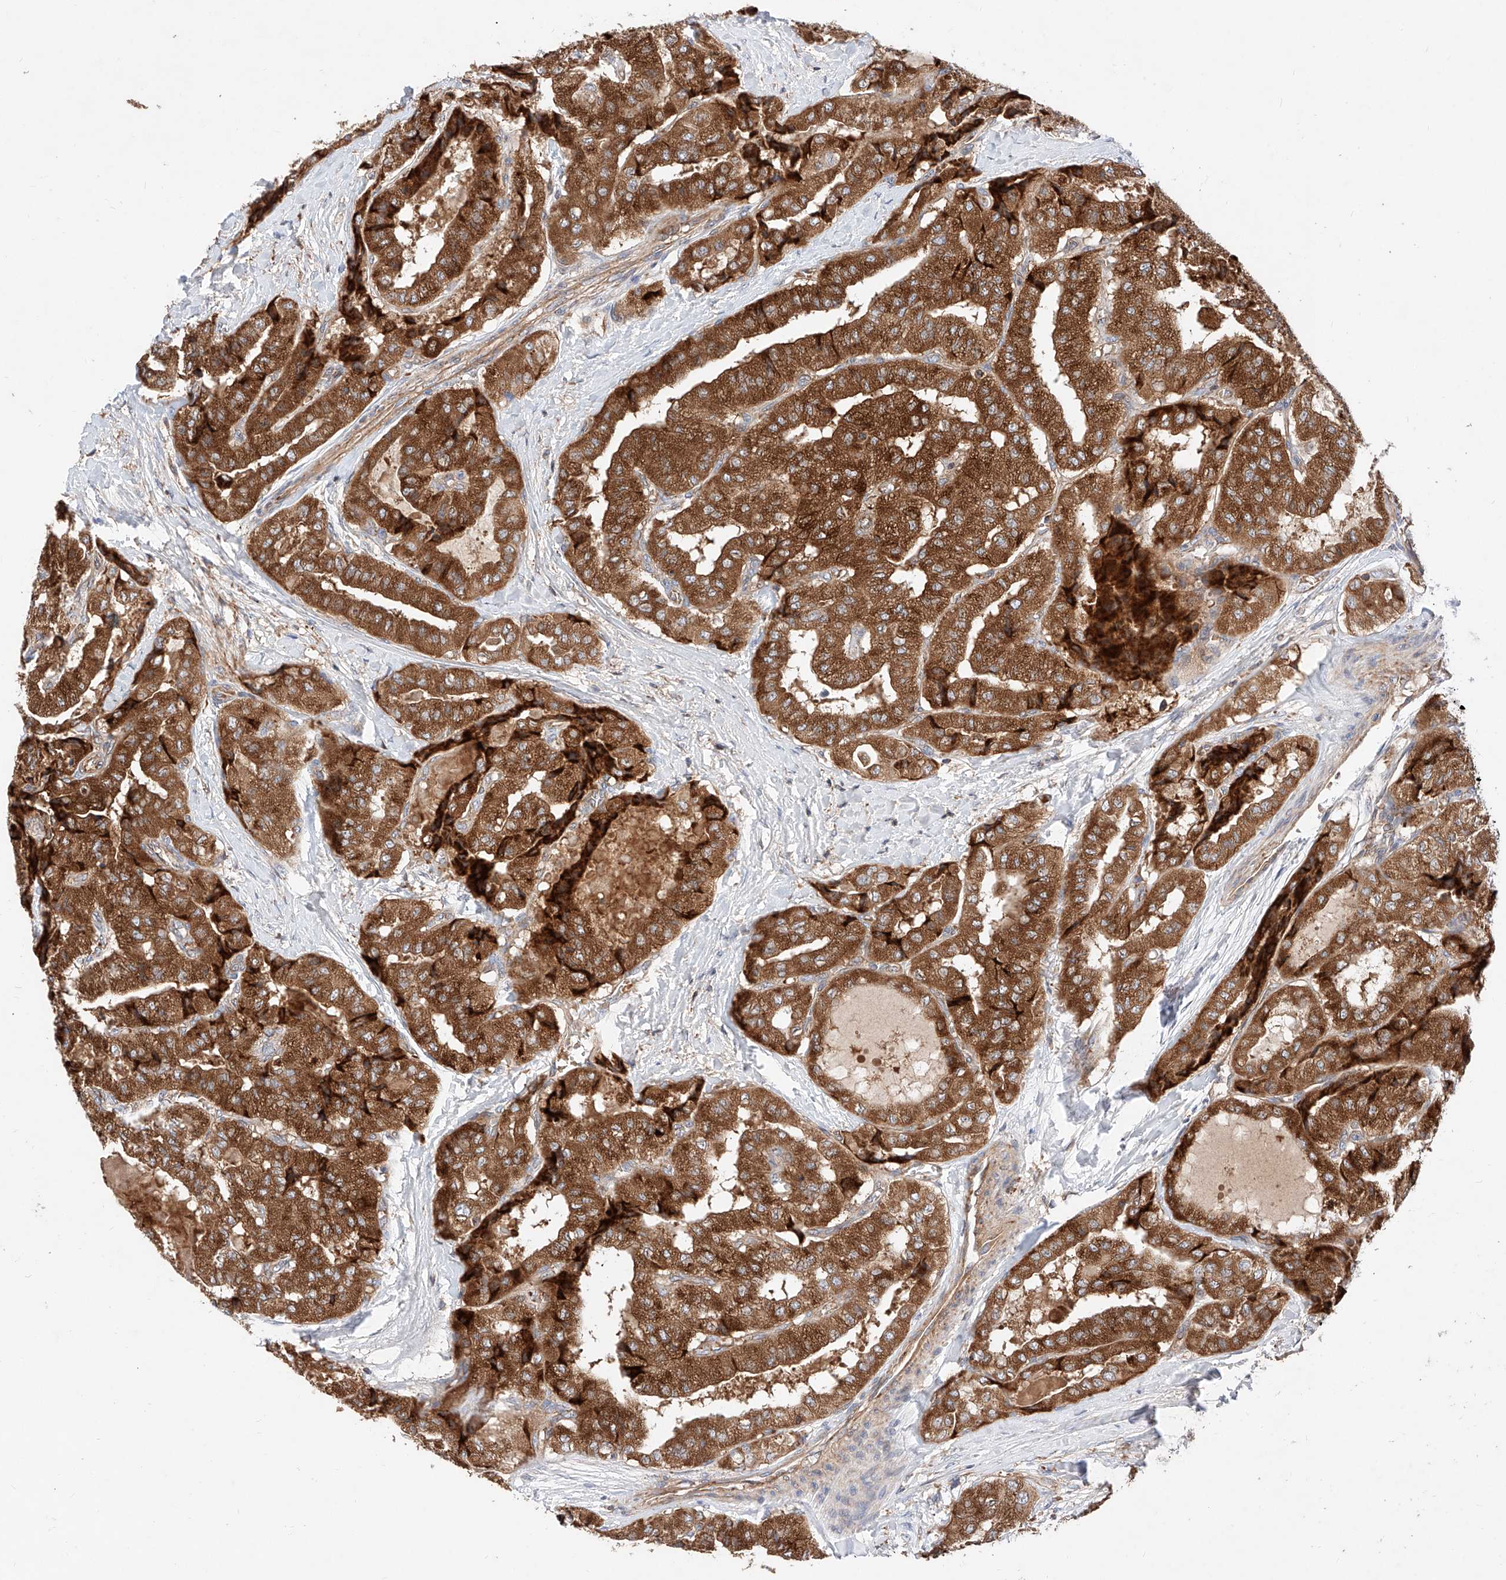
{"staining": {"intensity": "strong", "quantity": ">75%", "location": "cytoplasmic/membranous"}, "tissue": "thyroid cancer", "cell_type": "Tumor cells", "image_type": "cancer", "snomed": [{"axis": "morphology", "description": "Papillary adenocarcinoma, NOS"}, {"axis": "topography", "description": "Thyroid gland"}], "caption": "Strong cytoplasmic/membranous positivity is identified in about >75% of tumor cells in papillary adenocarcinoma (thyroid).", "gene": "NR1D1", "patient": {"sex": "female", "age": 59}}